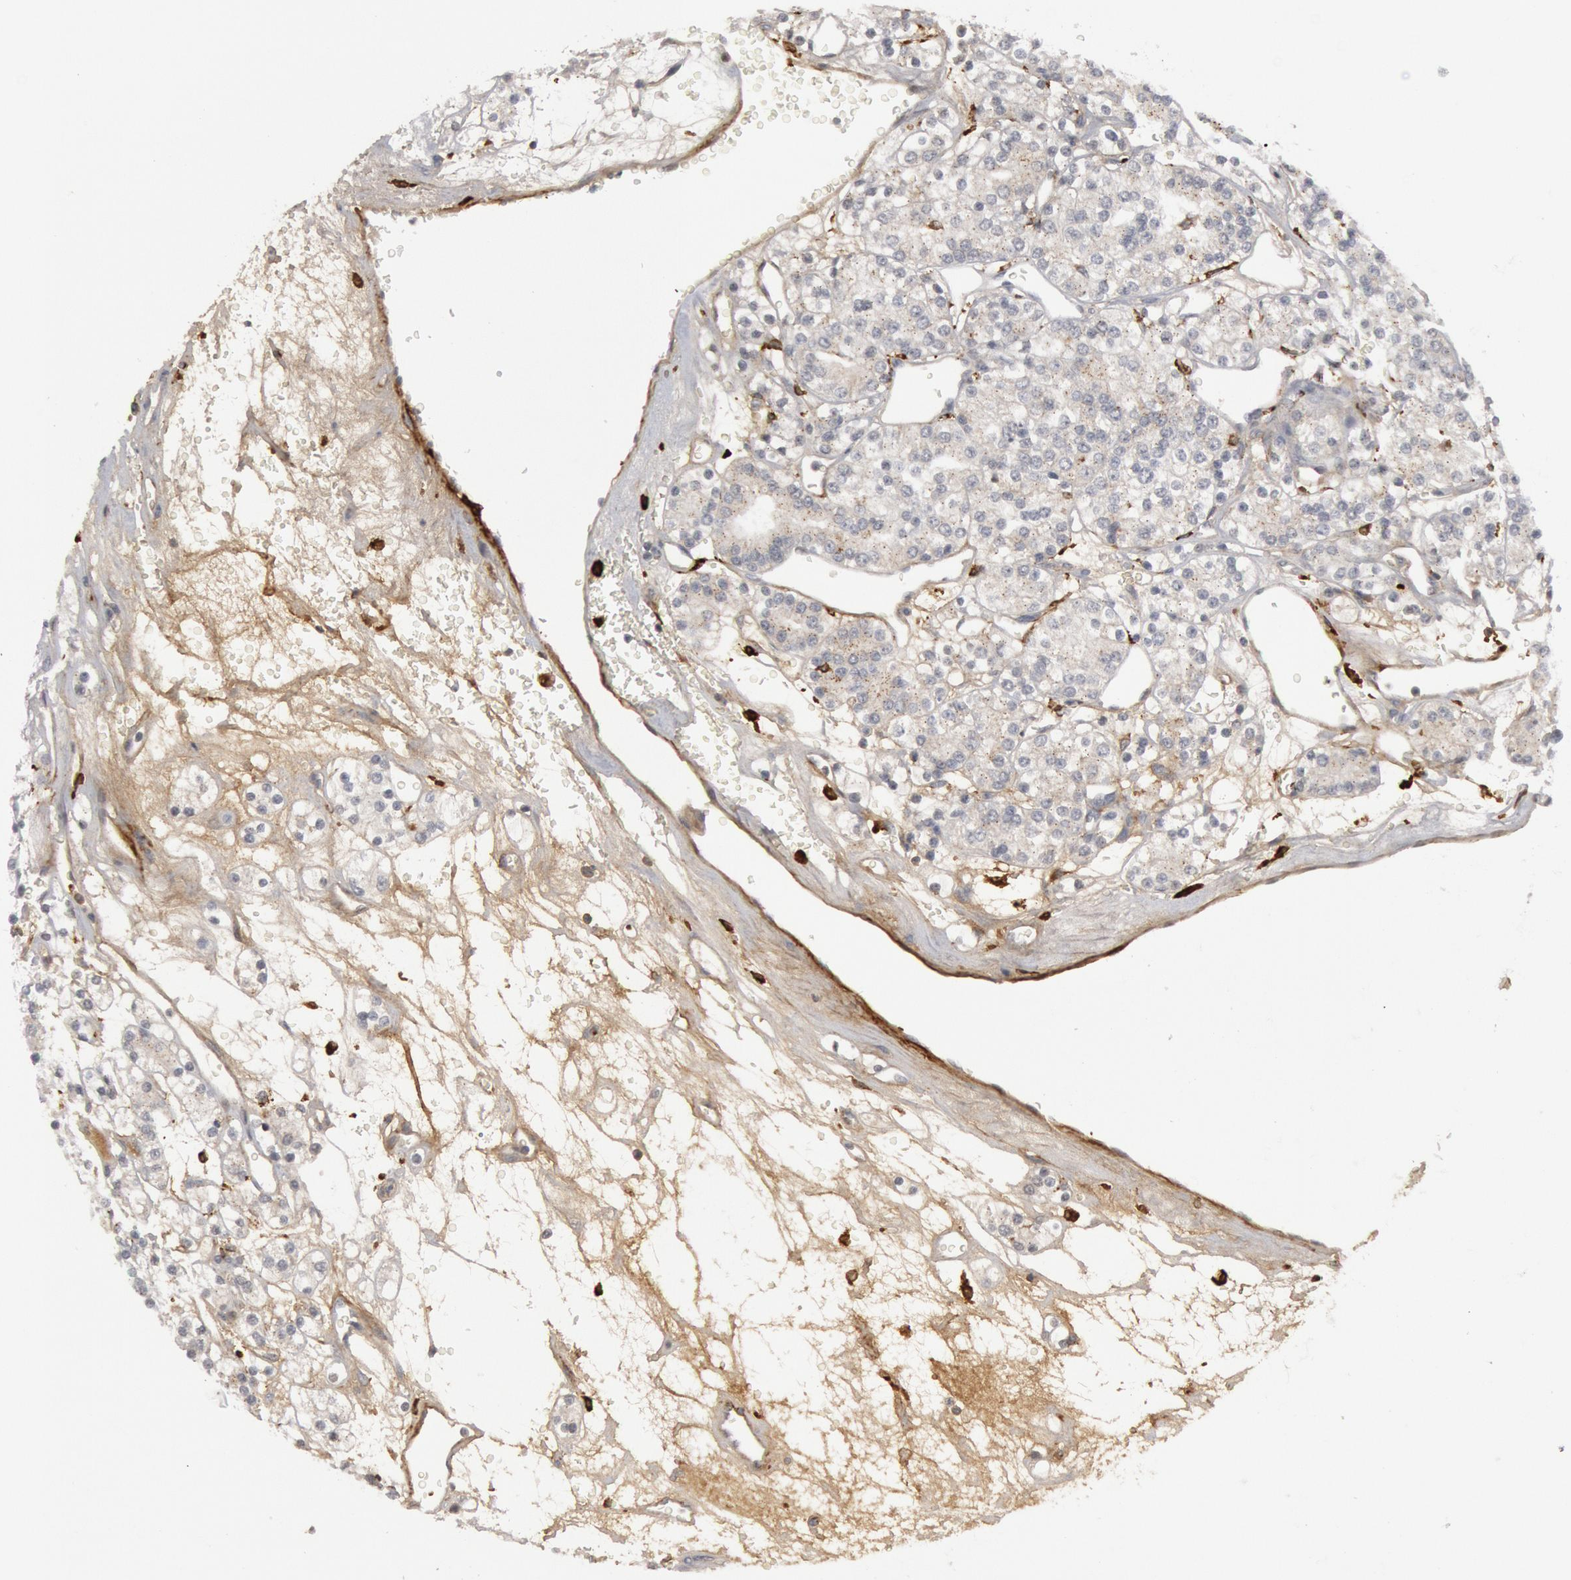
{"staining": {"intensity": "negative", "quantity": "none", "location": "none"}, "tissue": "renal cancer", "cell_type": "Tumor cells", "image_type": "cancer", "snomed": [{"axis": "morphology", "description": "Adenocarcinoma, NOS"}, {"axis": "topography", "description": "Kidney"}], "caption": "The immunohistochemistry (IHC) photomicrograph has no significant expression in tumor cells of renal cancer (adenocarcinoma) tissue.", "gene": "C1QC", "patient": {"sex": "female", "age": 62}}